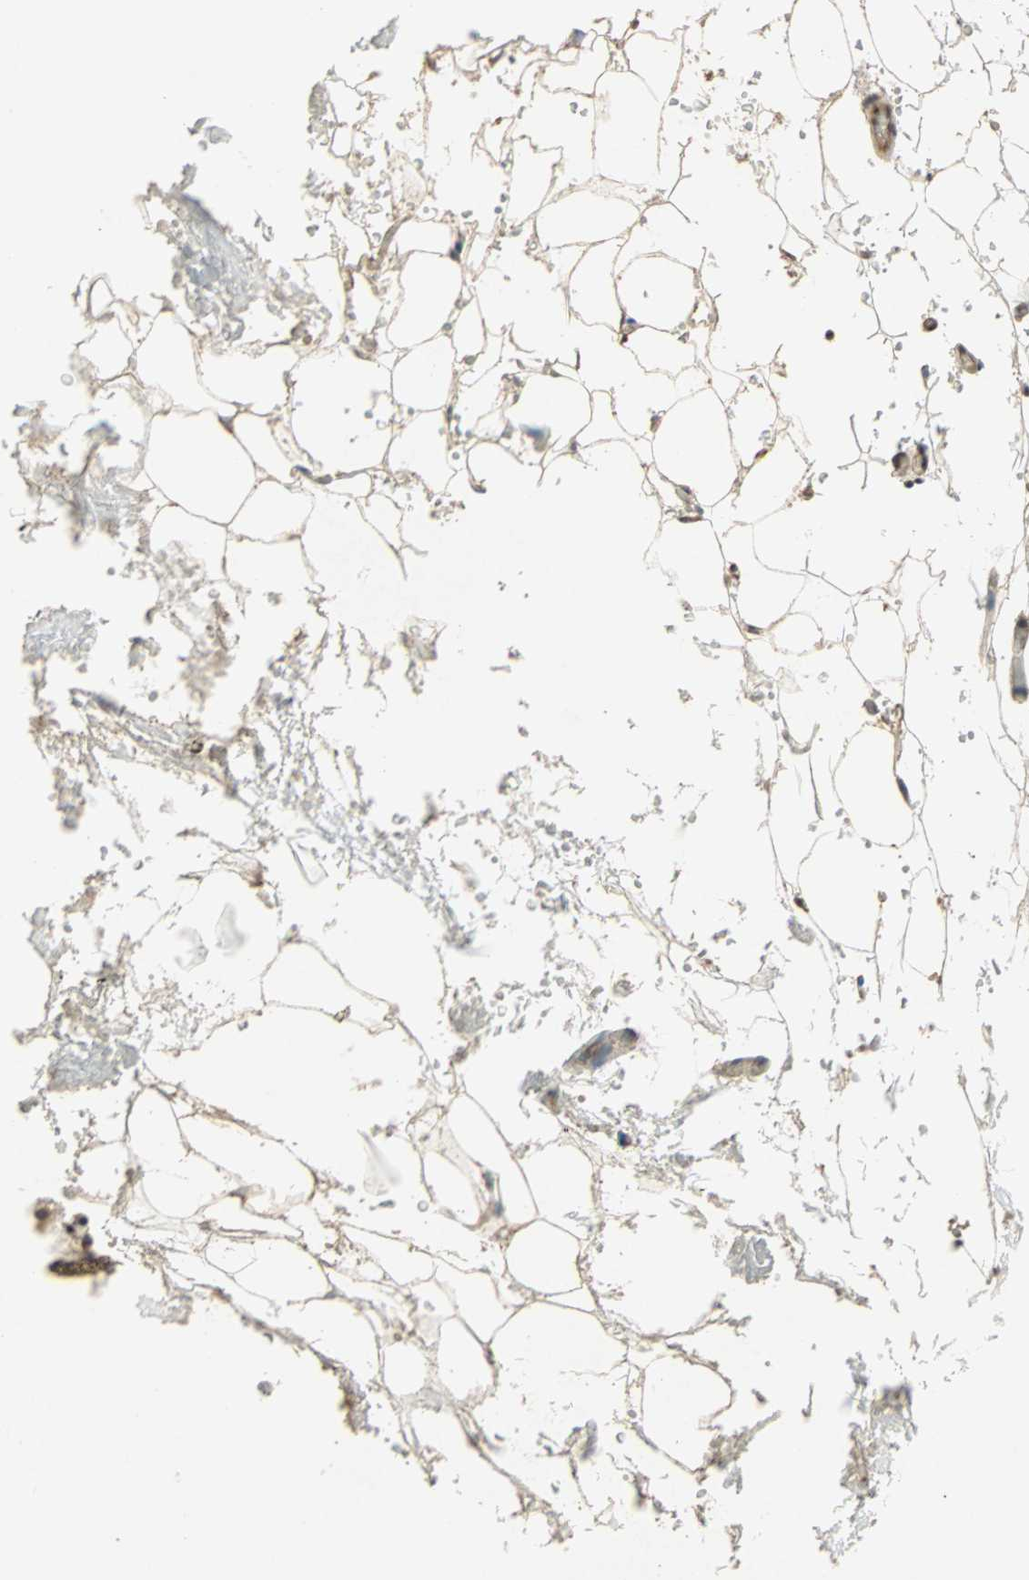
{"staining": {"intensity": "moderate", "quantity": ">75%", "location": "cytoplasmic/membranous,nuclear"}, "tissue": "breast", "cell_type": "Adipocytes", "image_type": "normal", "snomed": [{"axis": "morphology", "description": "Normal tissue, NOS"}, {"axis": "topography", "description": "Breast"}, {"axis": "topography", "description": "Soft tissue"}], "caption": "High-magnification brightfield microscopy of normal breast stained with DAB (brown) and counterstained with hematoxylin (blue). adipocytes exhibit moderate cytoplasmic/membranous,nuclear expression is appreciated in about>75% of cells.", "gene": "ZNF701", "patient": {"sex": "female", "age": 75}}